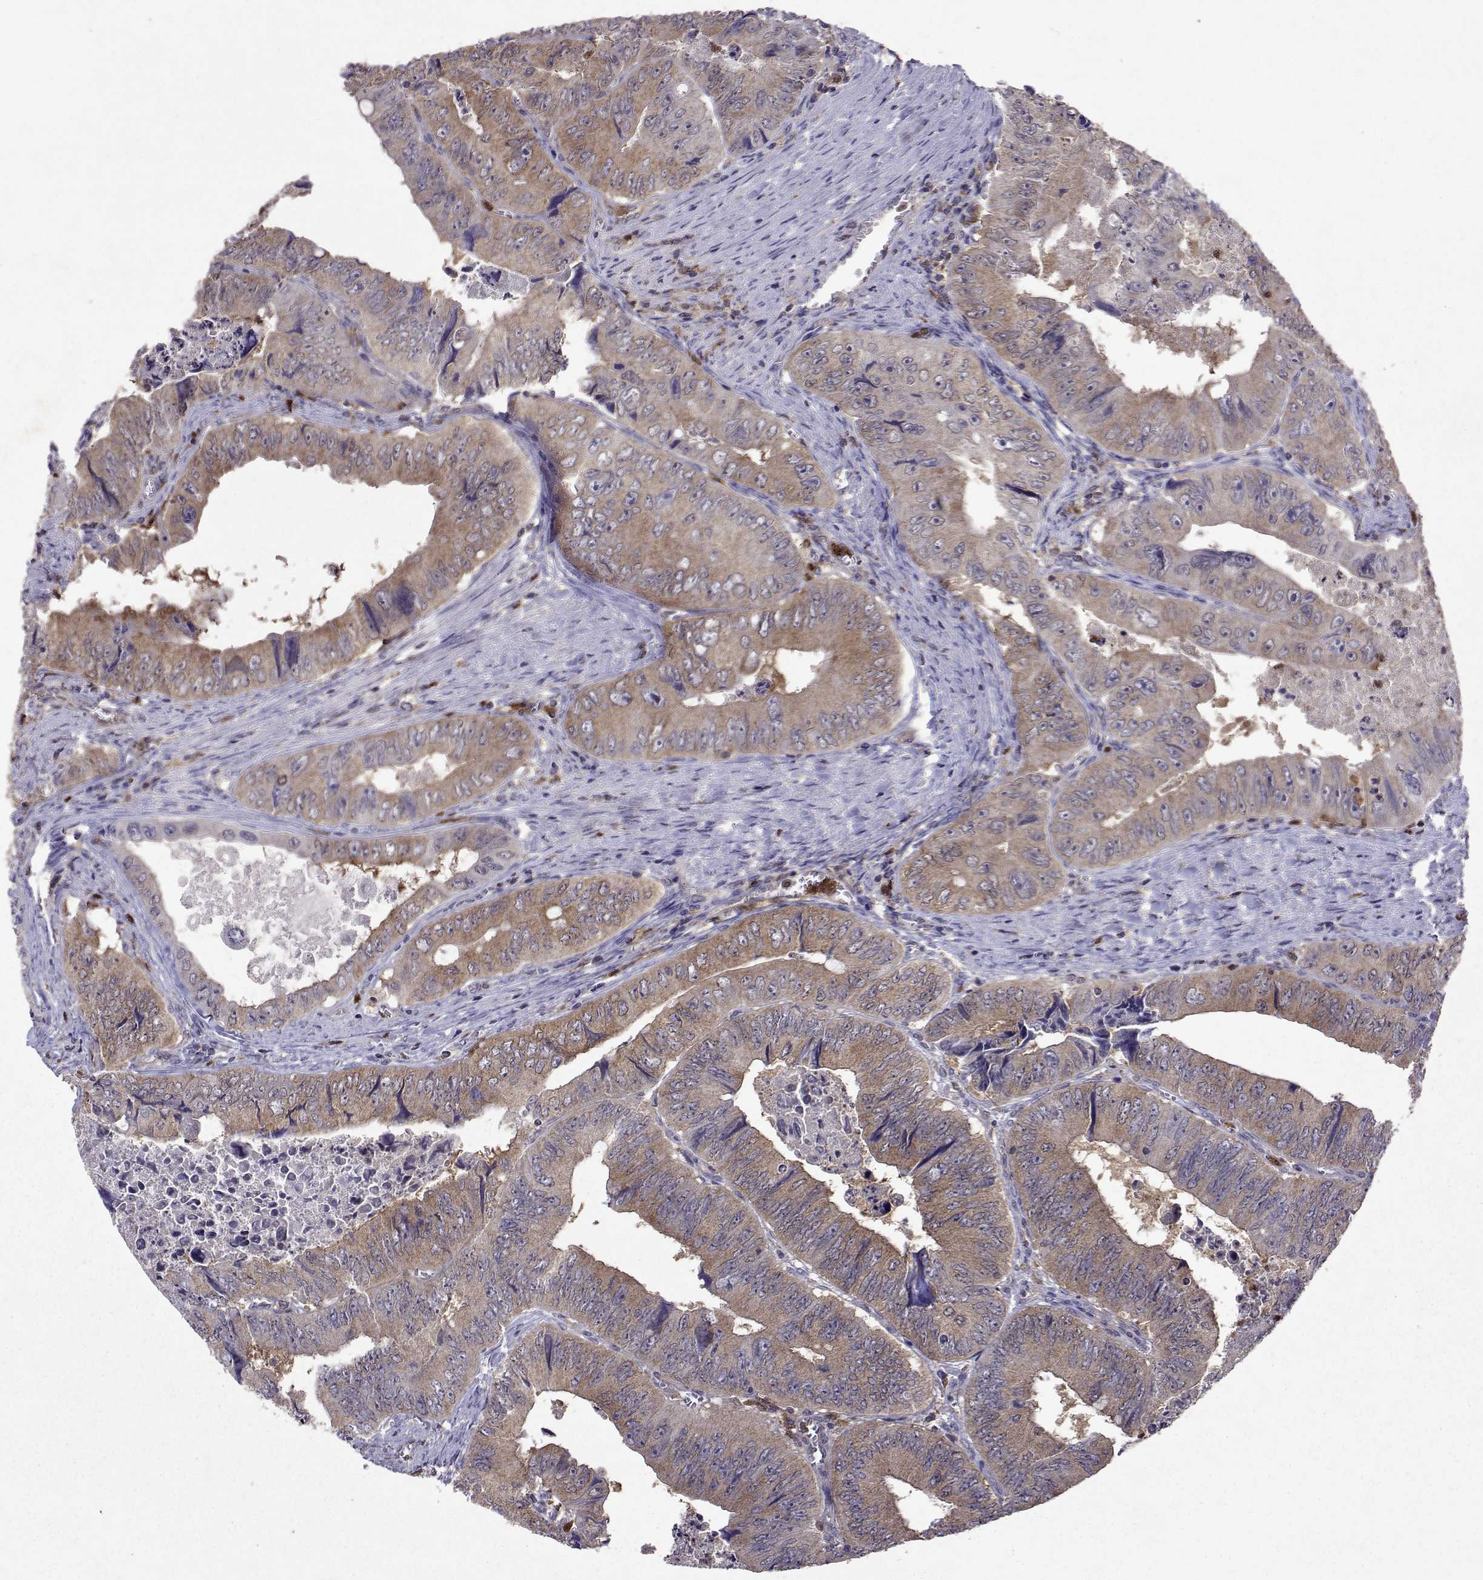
{"staining": {"intensity": "moderate", "quantity": ">75%", "location": "cytoplasmic/membranous"}, "tissue": "colorectal cancer", "cell_type": "Tumor cells", "image_type": "cancer", "snomed": [{"axis": "morphology", "description": "Adenocarcinoma, NOS"}, {"axis": "topography", "description": "Colon"}], "caption": "Protein staining of colorectal cancer tissue displays moderate cytoplasmic/membranous expression in about >75% of tumor cells.", "gene": "APAF1", "patient": {"sex": "female", "age": 84}}